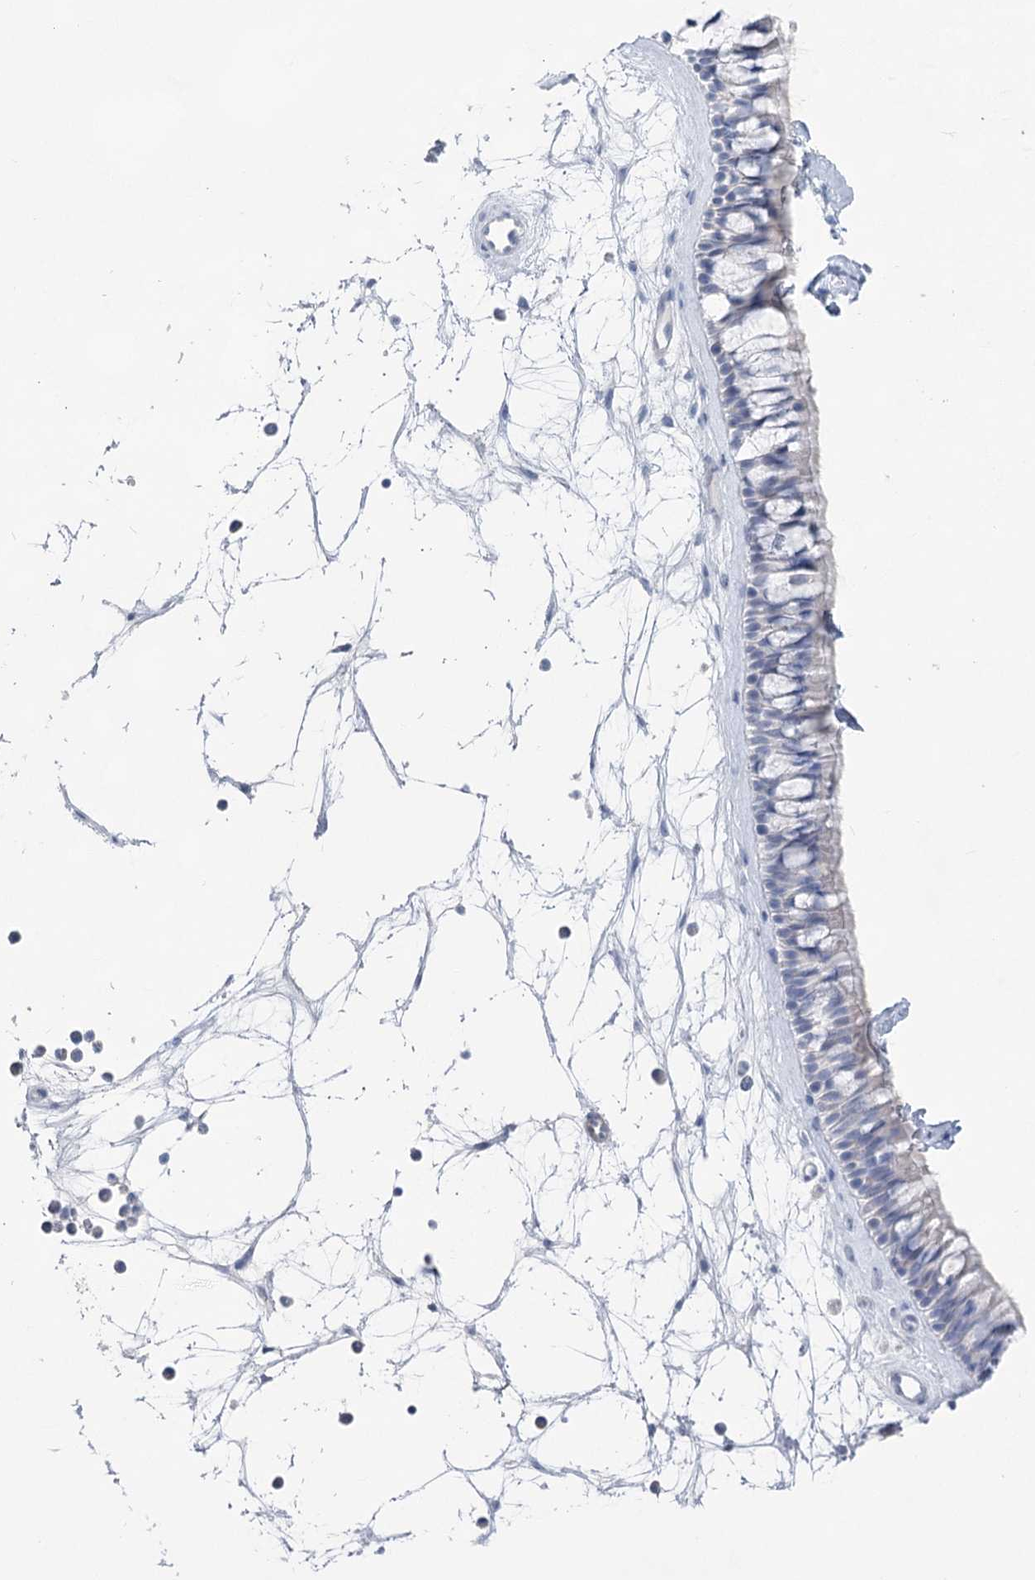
{"staining": {"intensity": "negative", "quantity": "none", "location": "none"}, "tissue": "nasopharynx", "cell_type": "Respiratory epithelial cells", "image_type": "normal", "snomed": [{"axis": "morphology", "description": "Normal tissue, NOS"}, {"axis": "topography", "description": "Nasopharynx"}], "caption": "This is an IHC photomicrograph of unremarkable nasopharynx. There is no expression in respiratory epithelial cells.", "gene": "WDR74", "patient": {"sex": "male", "age": 64}}